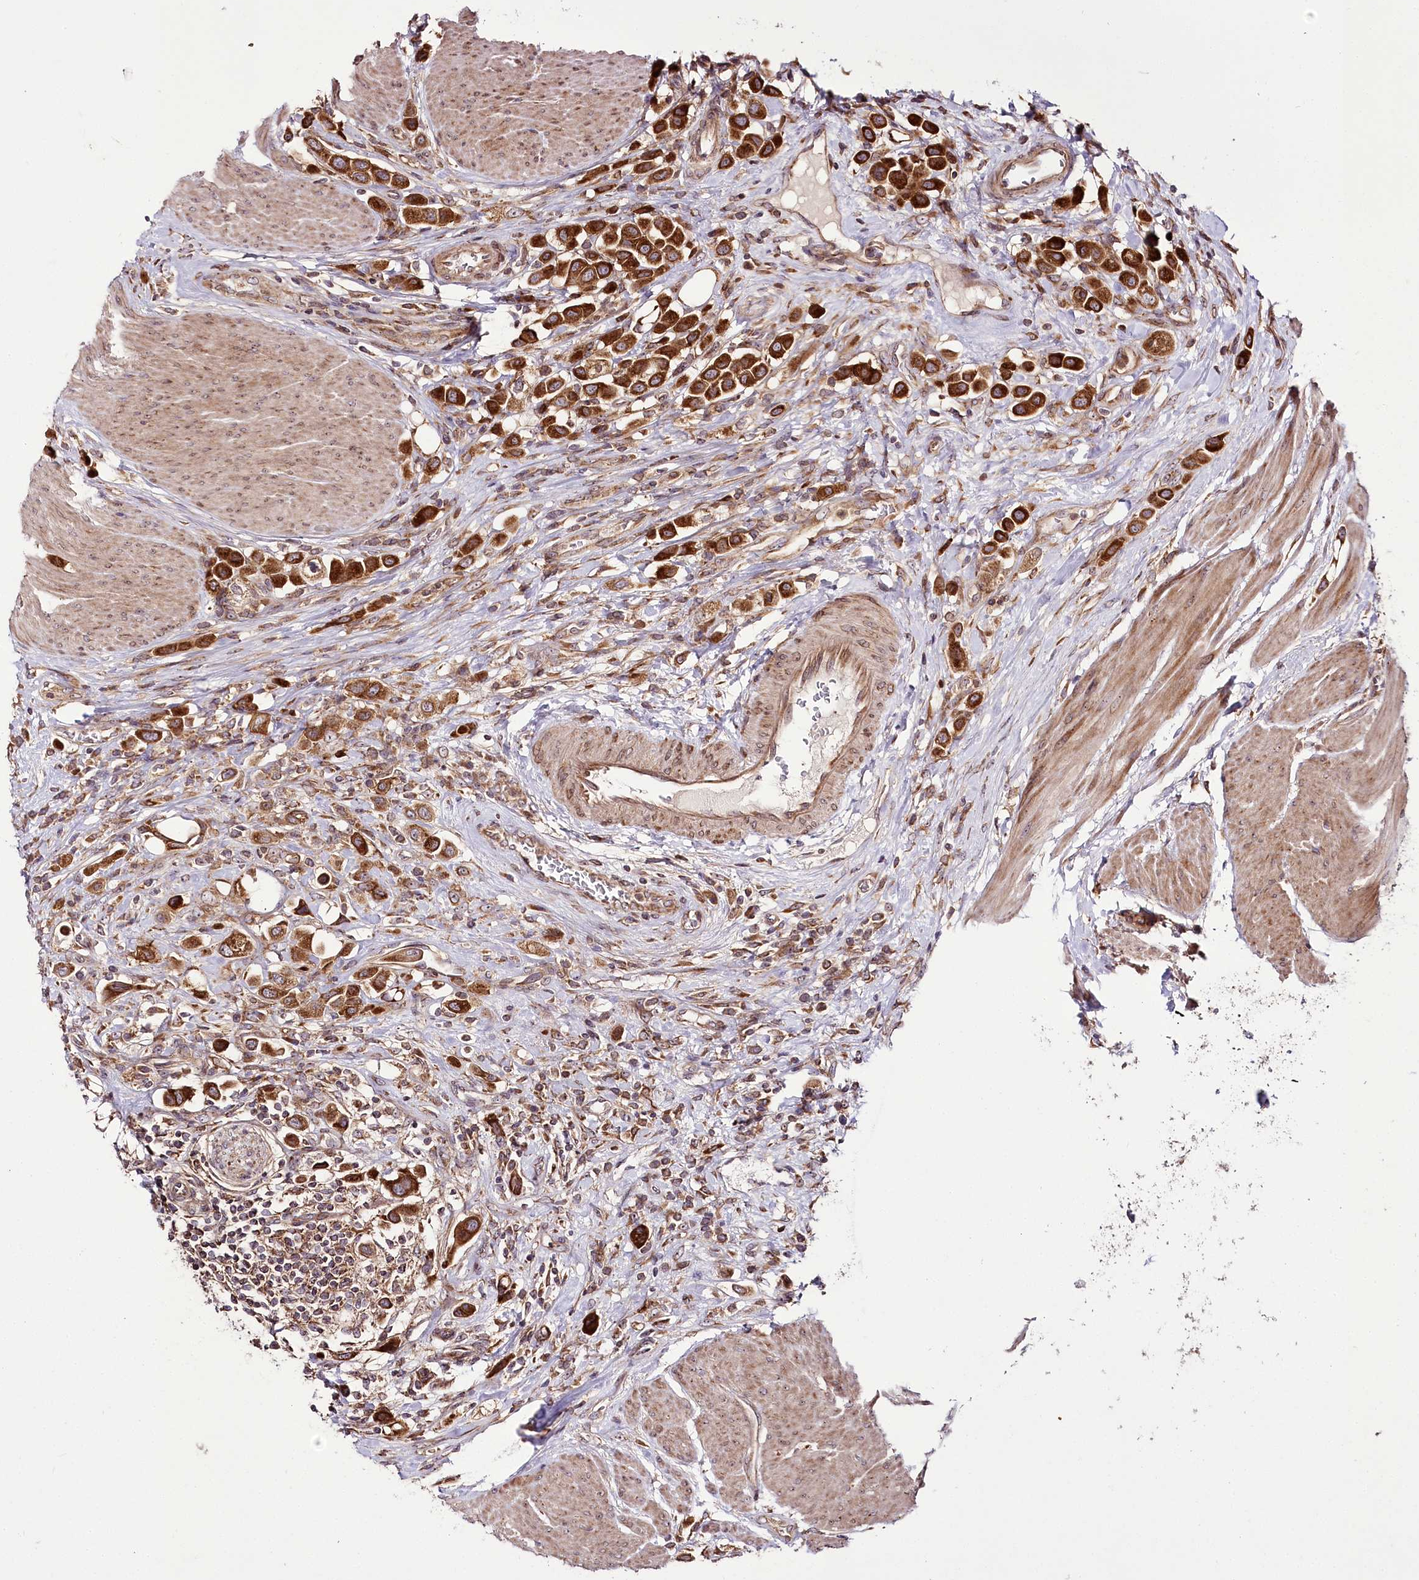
{"staining": {"intensity": "strong", "quantity": ">75%", "location": "cytoplasmic/membranous"}, "tissue": "urothelial cancer", "cell_type": "Tumor cells", "image_type": "cancer", "snomed": [{"axis": "morphology", "description": "Urothelial carcinoma, High grade"}, {"axis": "topography", "description": "Urinary bladder"}], "caption": "Immunohistochemical staining of human urothelial cancer shows strong cytoplasmic/membranous protein staining in about >75% of tumor cells.", "gene": "RAB7A", "patient": {"sex": "male", "age": 50}}